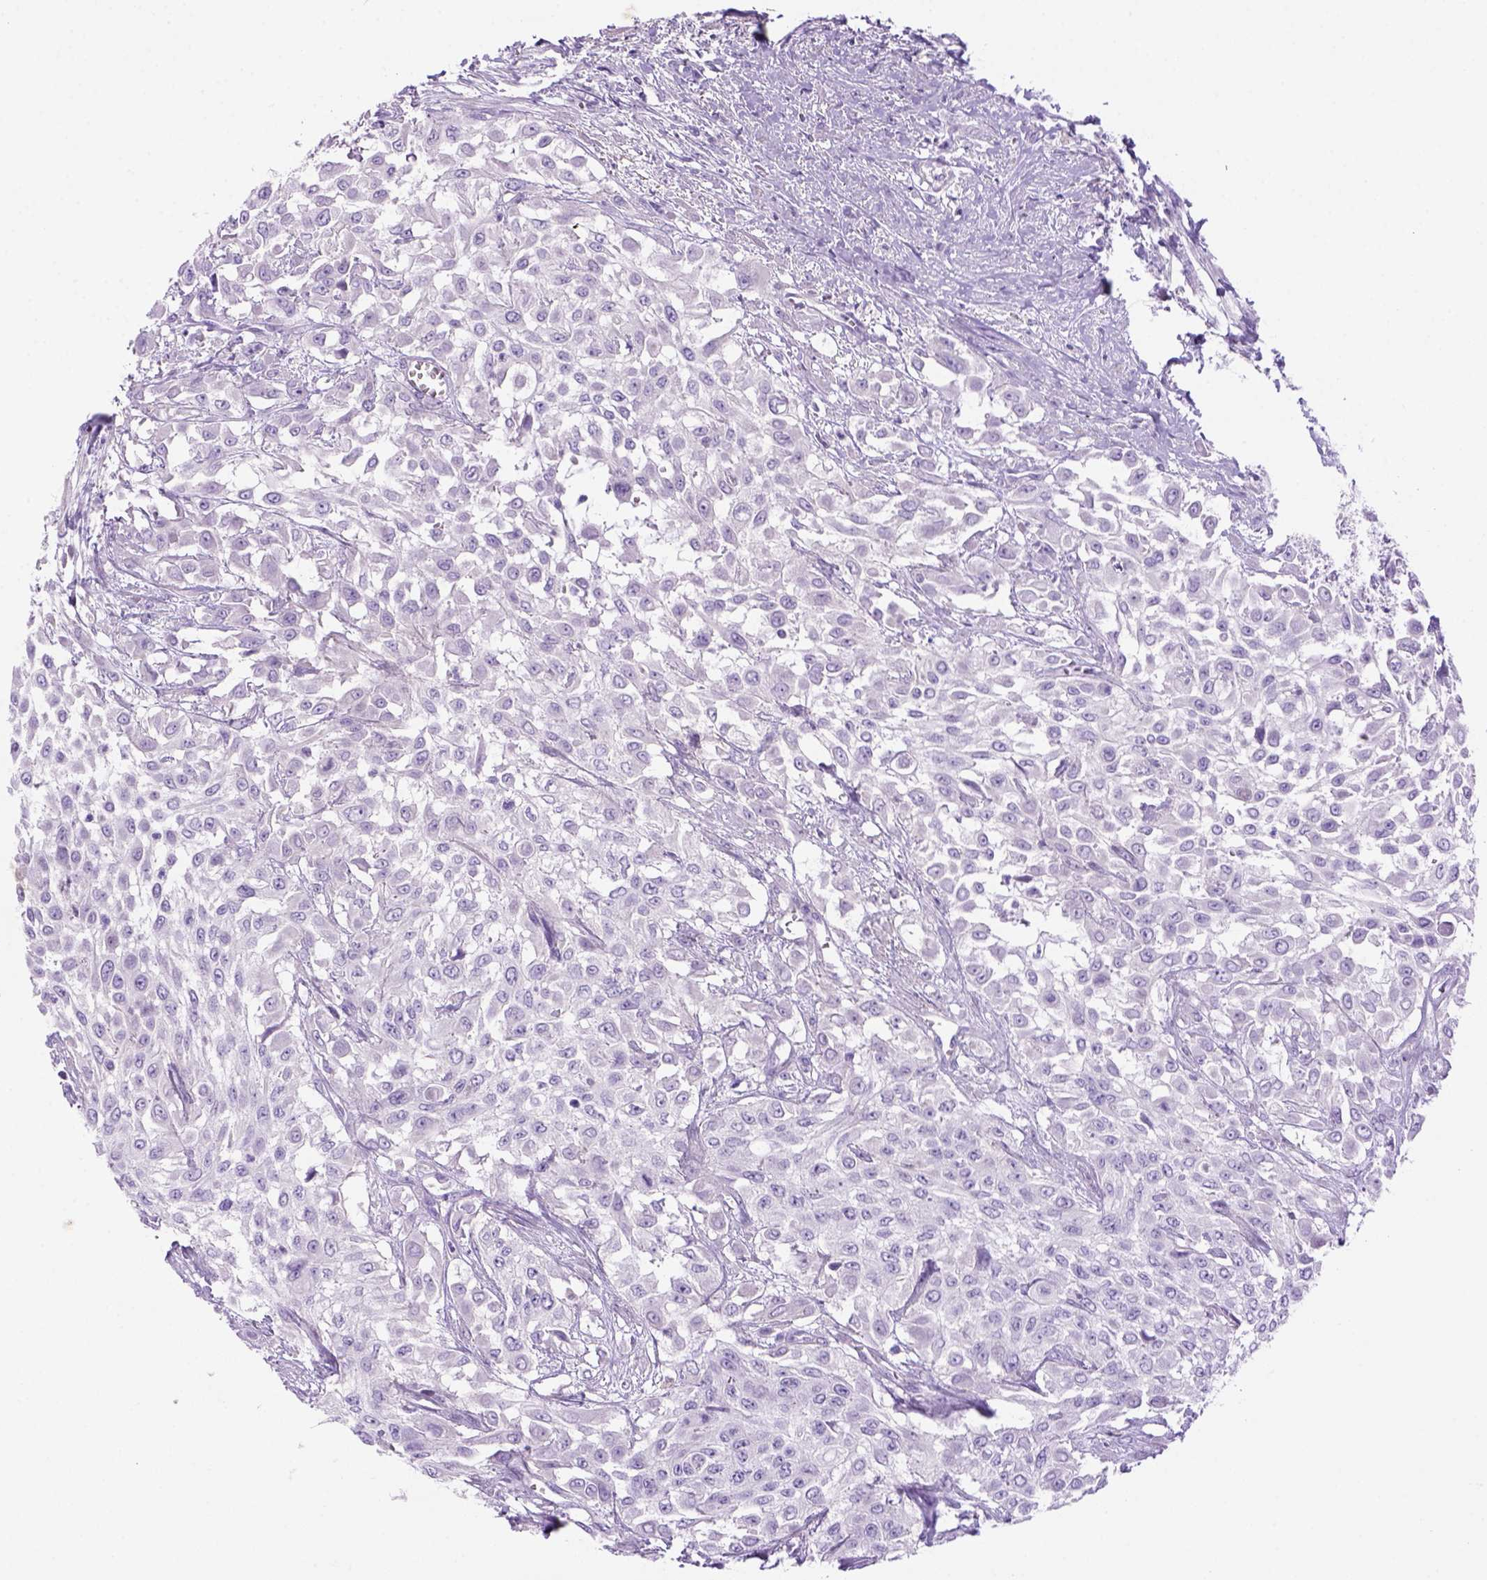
{"staining": {"intensity": "negative", "quantity": "none", "location": "none"}, "tissue": "urothelial cancer", "cell_type": "Tumor cells", "image_type": "cancer", "snomed": [{"axis": "morphology", "description": "Urothelial carcinoma, High grade"}, {"axis": "topography", "description": "Urinary bladder"}], "caption": "Urothelial cancer was stained to show a protein in brown. There is no significant expression in tumor cells. (IHC, brightfield microscopy, high magnification).", "gene": "DNAH11", "patient": {"sex": "male", "age": 57}}